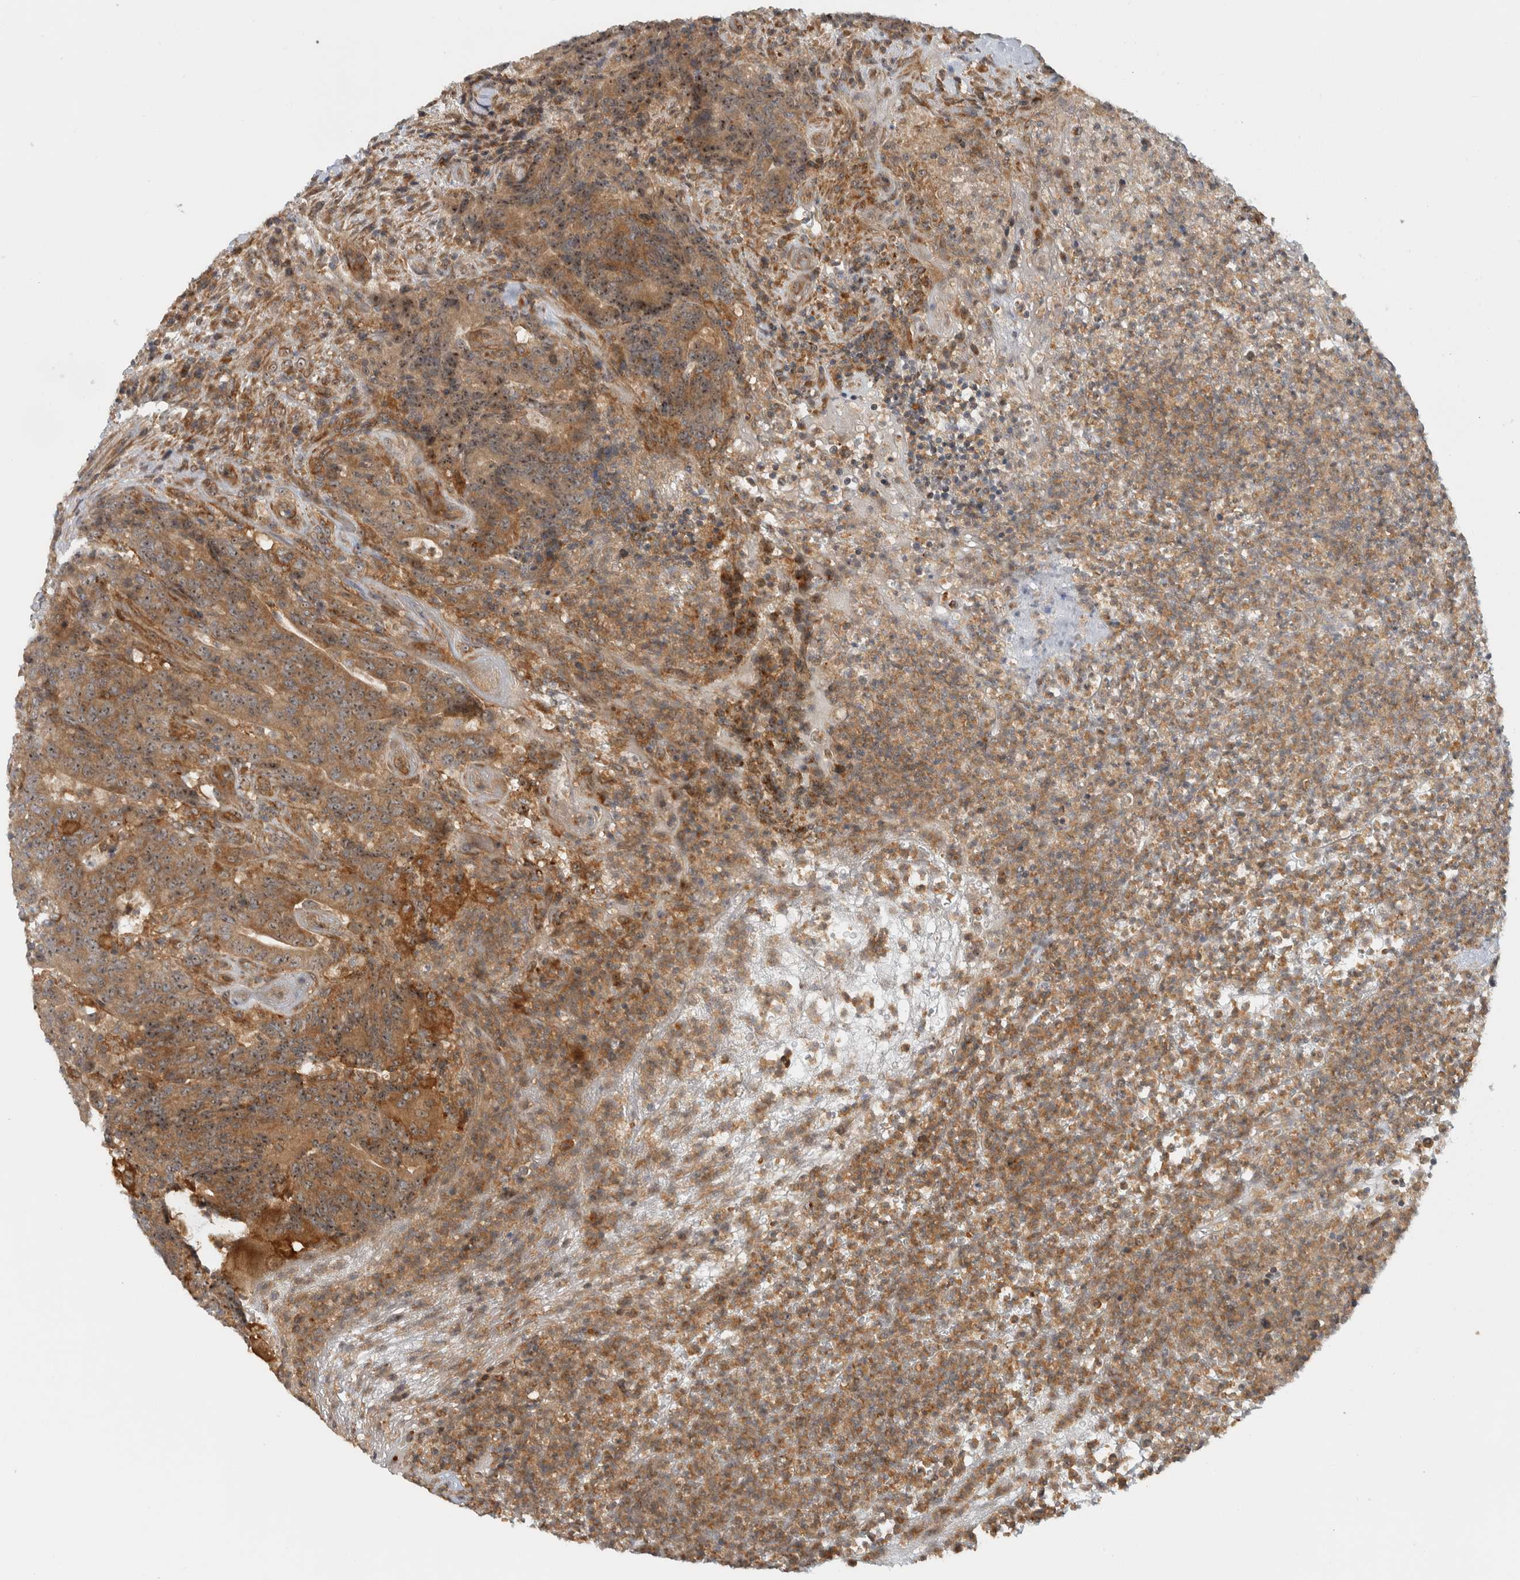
{"staining": {"intensity": "moderate", "quantity": ">75%", "location": "cytoplasmic/membranous,nuclear"}, "tissue": "colorectal cancer", "cell_type": "Tumor cells", "image_type": "cancer", "snomed": [{"axis": "morphology", "description": "Normal tissue, NOS"}, {"axis": "morphology", "description": "Adenocarcinoma, NOS"}, {"axis": "topography", "description": "Colon"}], "caption": "Immunohistochemical staining of colorectal adenocarcinoma exhibits medium levels of moderate cytoplasmic/membranous and nuclear protein positivity in about >75% of tumor cells. The protein of interest is stained brown, and the nuclei are stained in blue (DAB IHC with brightfield microscopy, high magnification).", "gene": "WASF2", "patient": {"sex": "female", "age": 75}}